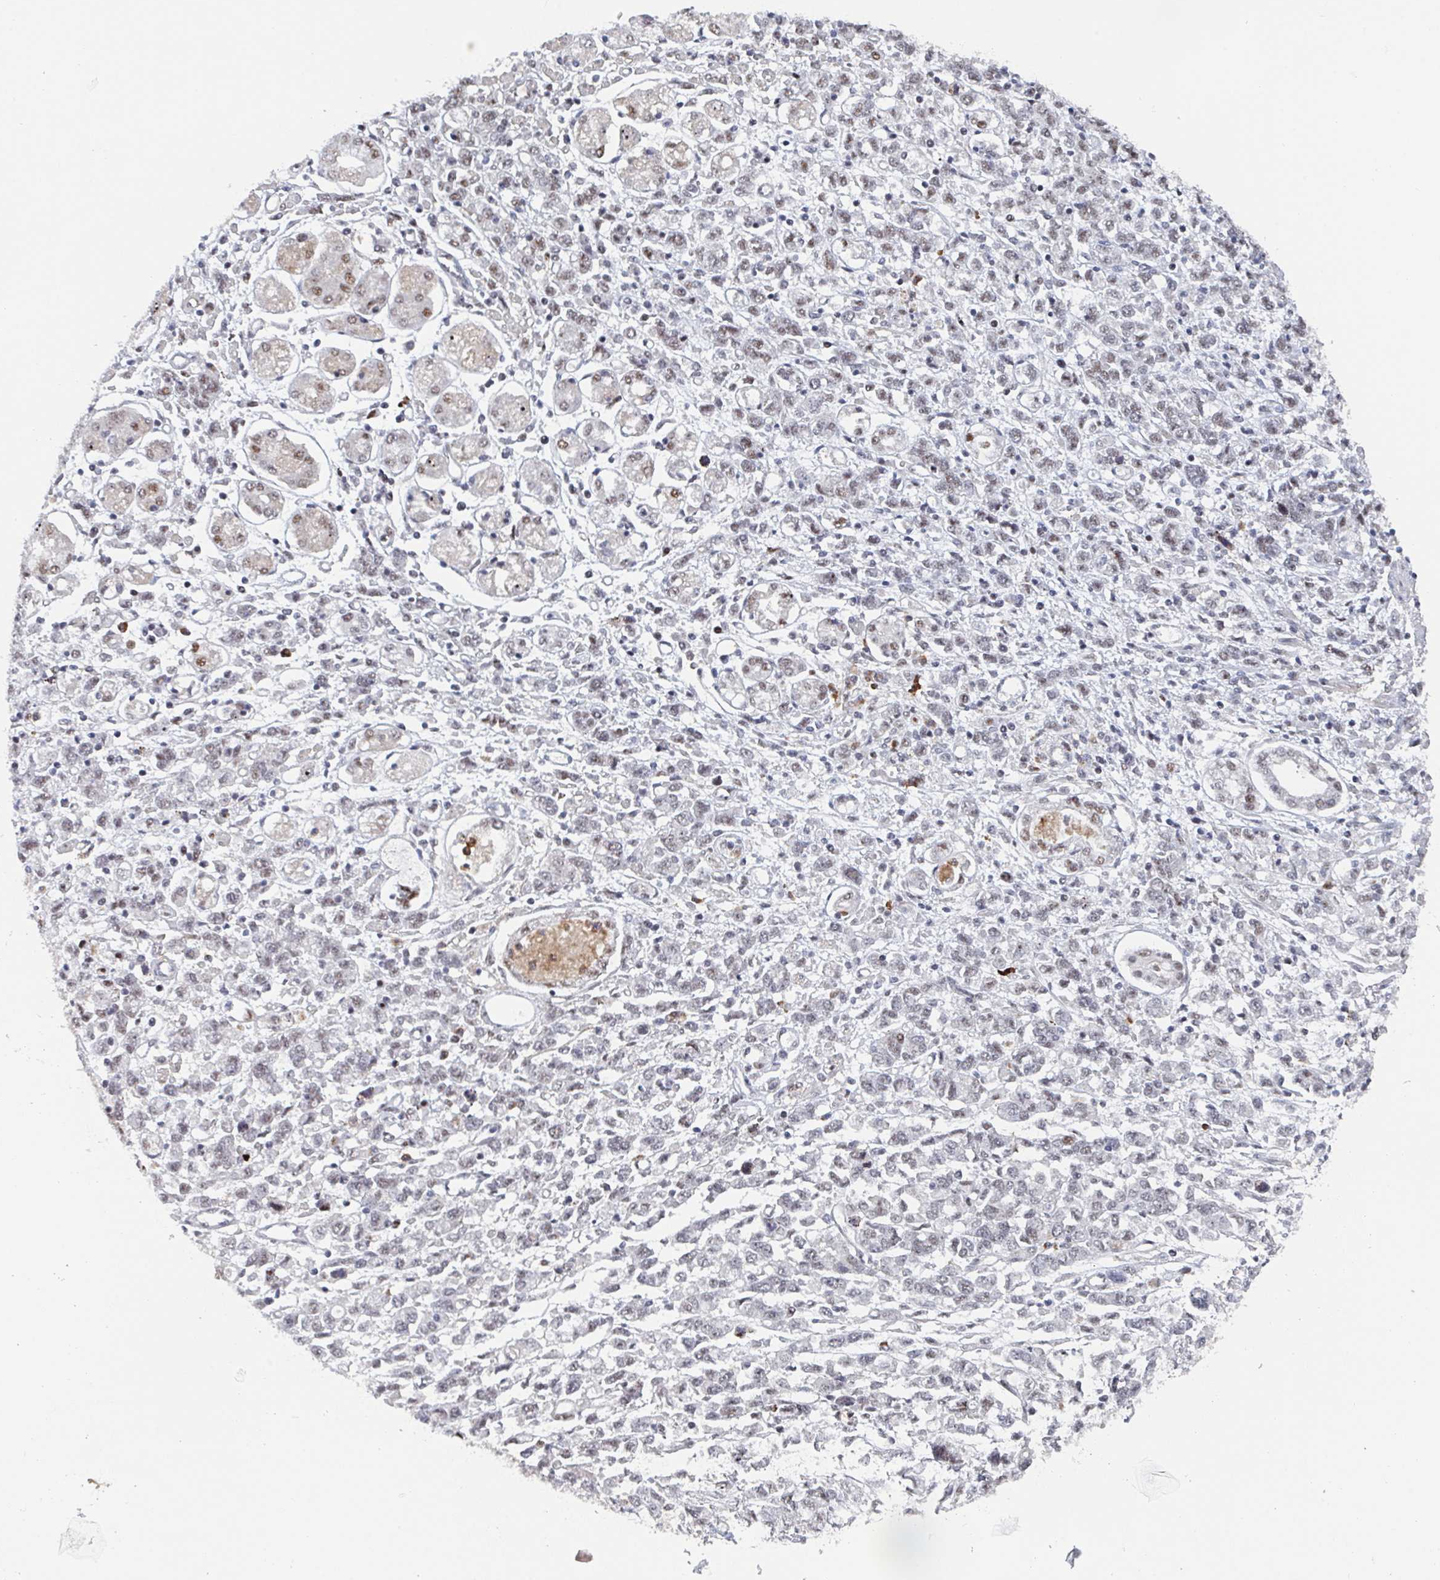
{"staining": {"intensity": "moderate", "quantity": "<25%", "location": "nuclear"}, "tissue": "stomach cancer", "cell_type": "Tumor cells", "image_type": "cancer", "snomed": [{"axis": "morphology", "description": "Adenocarcinoma, NOS"}, {"axis": "topography", "description": "Stomach"}], "caption": "Immunohistochemistry (IHC) staining of adenocarcinoma (stomach), which shows low levels of moderate nuclear staining in about <25% of tumor cells indicating moderate nuclear protein positivity. The staining was performed using DAB (3,3'-diaminobenzidine) (brown) for protein detection and nuclei were counterstained in hematoxylin (blue).", "gene": "RNF212", "patient": {"sex": "female", "age": 76}}